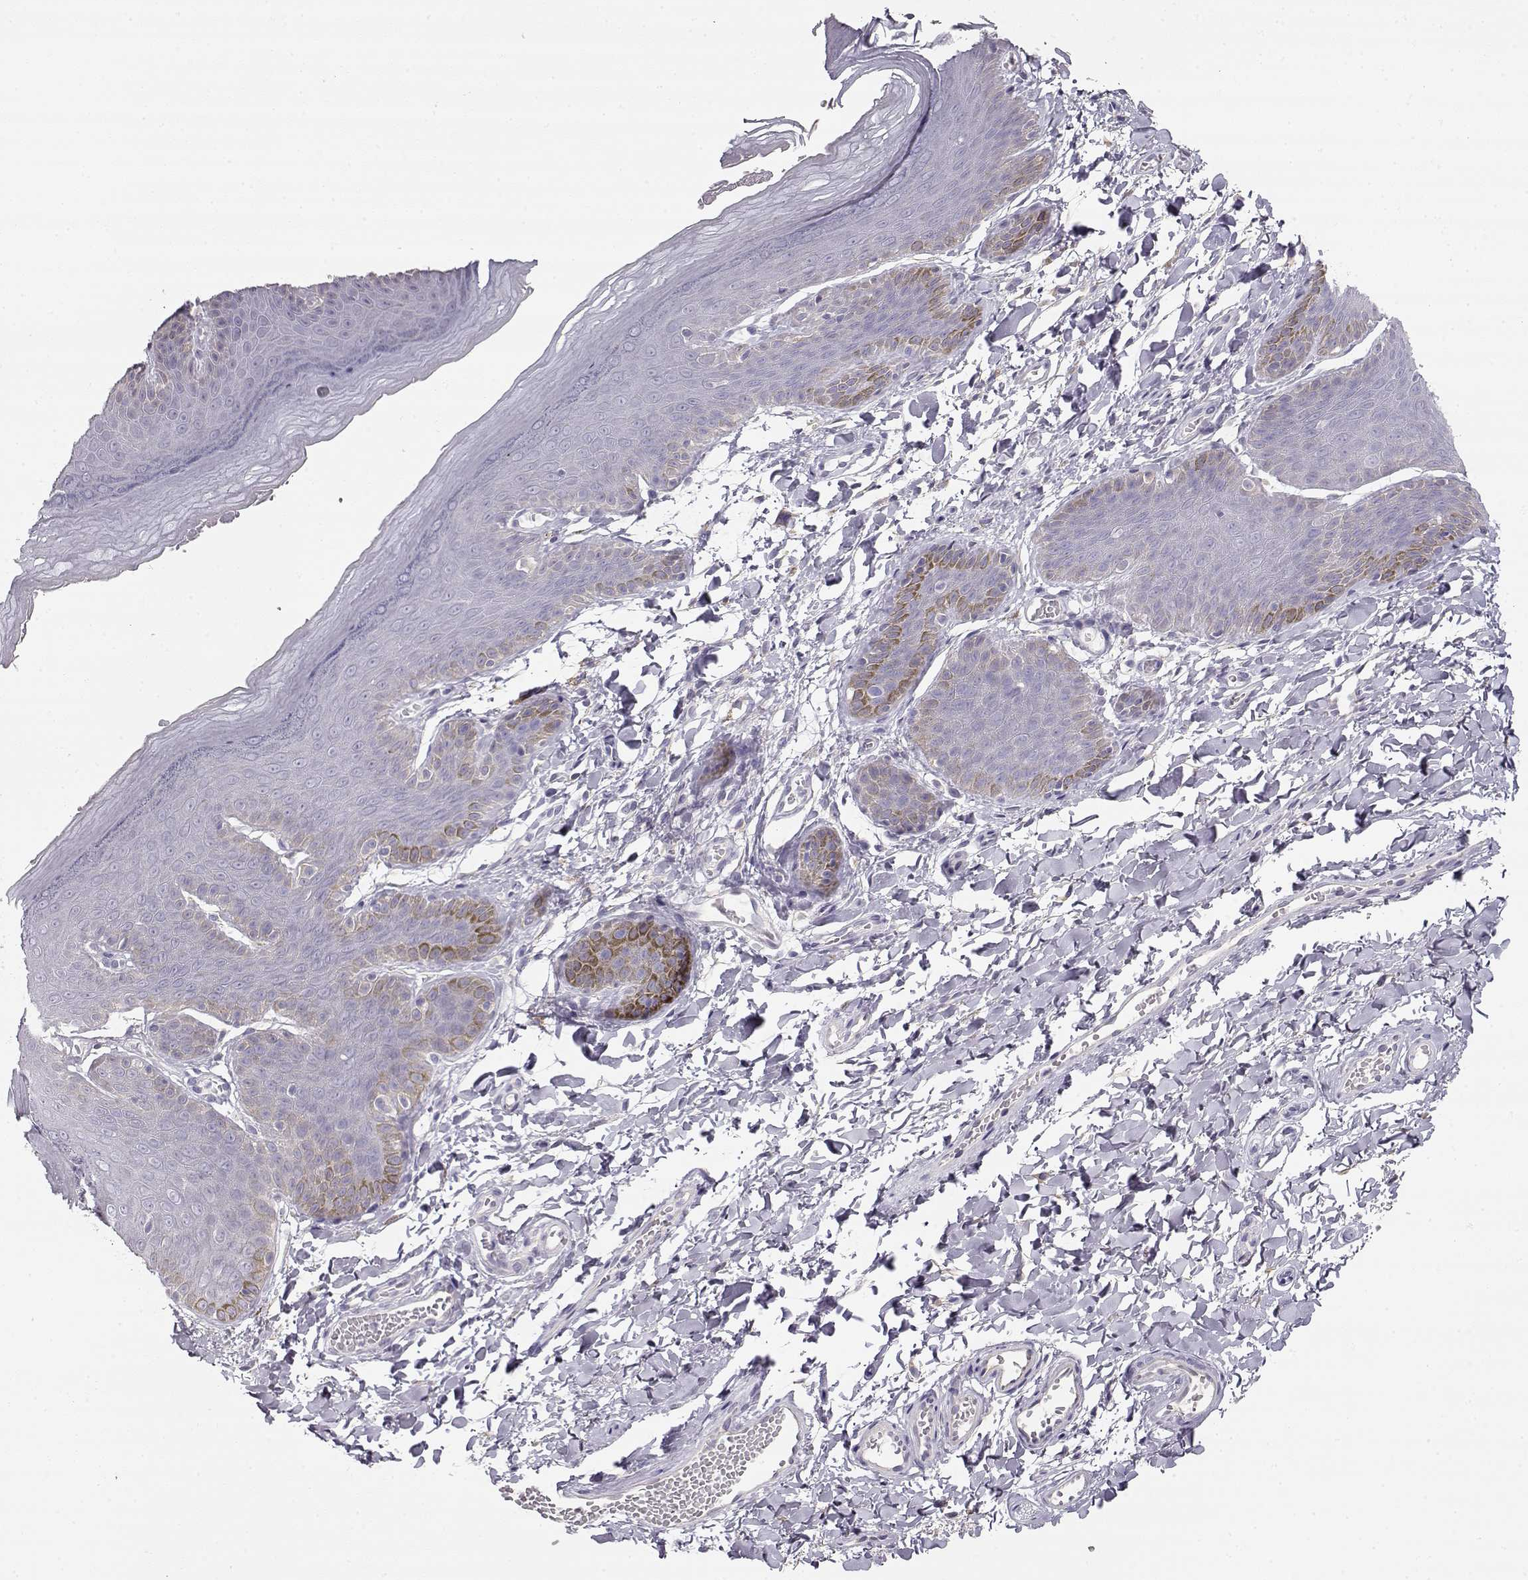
{"staining": {"intensity": "negative", "quantity": "none", "location": "none"}, "tissue": "skin", "cell_type": "Epidermal cells", "image_type": "normal", "snomed": [{"axis": "morphology", "description": "Normal tissue, NOS"}, {"axis": "topography", "description": "Anal"}], "caption": "Immunohistochemistry micrograph of benign skin: skin stained with DAB (3,3'-diaminobenzidine) displays no significant protein positivity in epidermal cells.", "gene": "GLIPR1L2", "patient": {"sex": "male", "age": 53}}